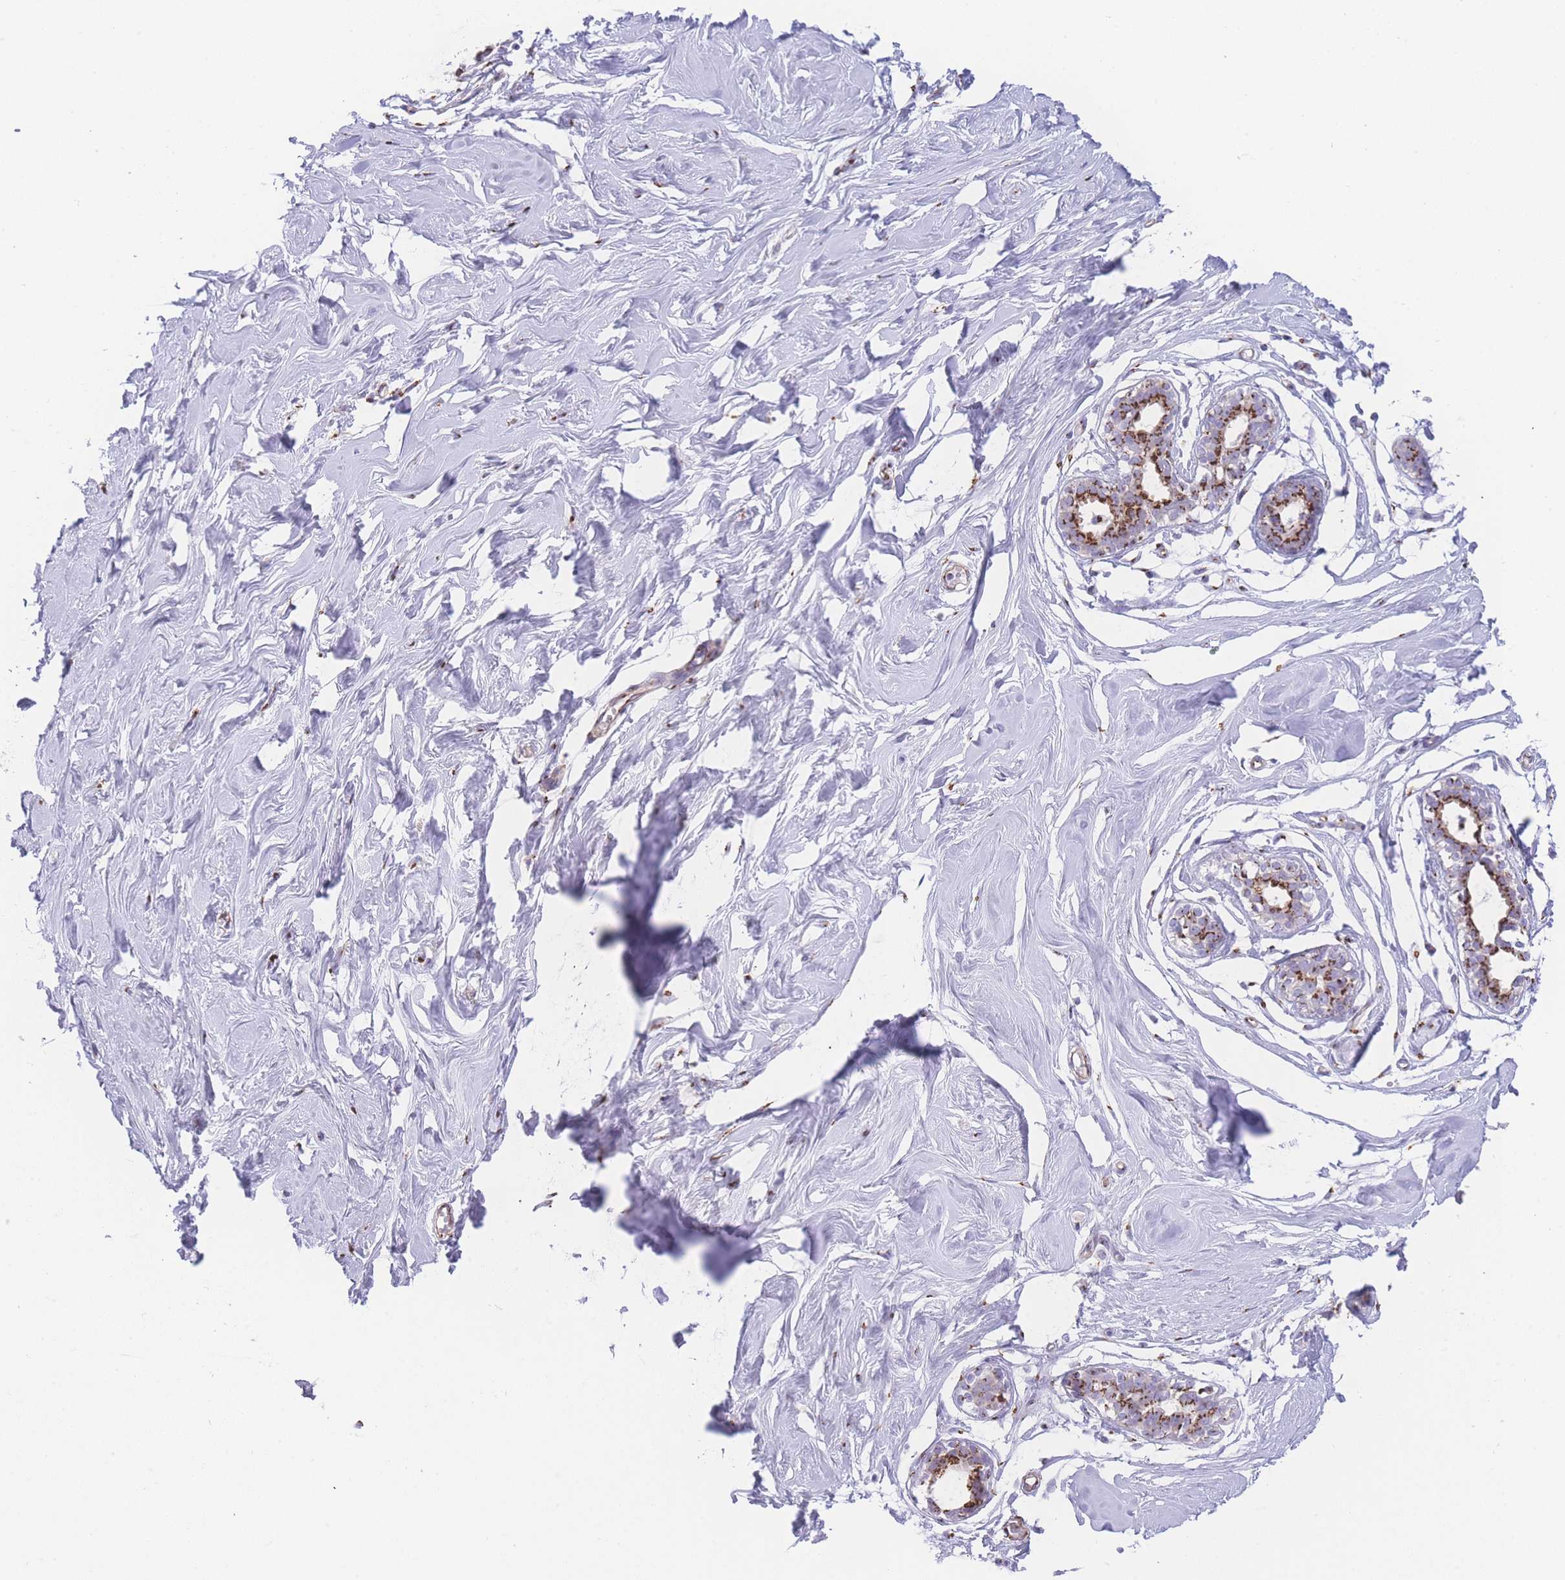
{"staining": {"intensity": "negative", "quantity": "none", "location": "none"}, "tissue": "breast", "cell_type": "Adipocytes", "image_type": "normal", "snomed": [{"axis": "morphology", "description": "Normal tissue, NOS"}, {"axis": "morphology", "description": "Adenoma, NOS"}, {"axis": "topography", "description": "Breast"}], "caption": "Image shows no significant protein staining in adipocytes of benign breast. Nuclei are stained in blue.", "gene": "GOLM2", "patient": {"sex": "female", "age": 23}}